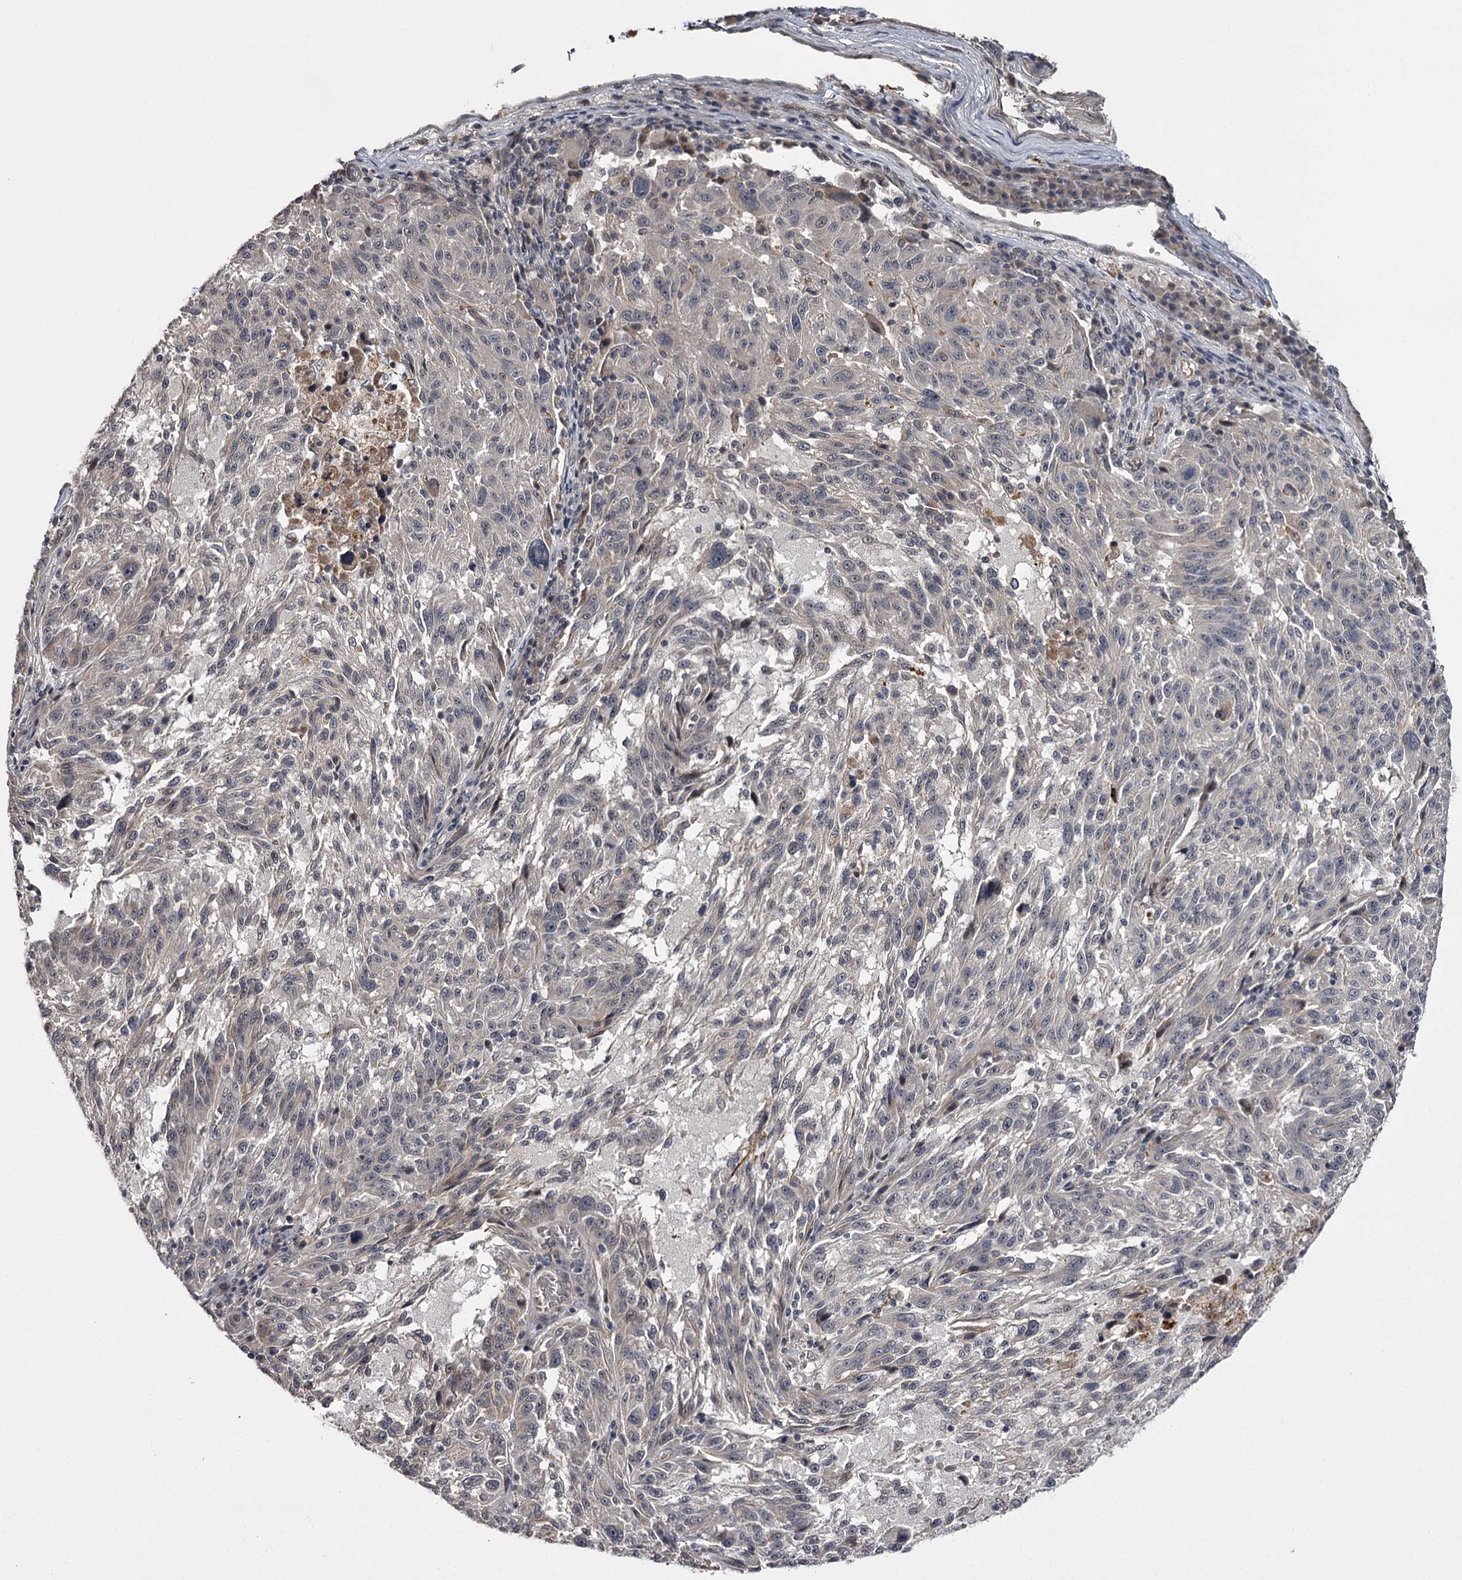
{"staining": {"intensity": "negative", "quantity": "none", "location": "none"}, "tissue": "melanoma", "cell_type": "Tumor cells", "image_type": "cancer", "snomed": [{"axis": "morphology", "description": "Malignant melanoma, NOS"}, {"axis": "topography", "description": "Skin"}], "caption": "DAB (3,3'-diaminobenzidine) immunohistochemical staining of human melanoma exhibits no significant expression in tumor cells. (Brightfield microscopy of DAB (3,3'-diaminobenzidine) immunohistochemistry at high magnification).", "gene": "CWF19L2", "patient": {"sex": "male", "age": 53}}